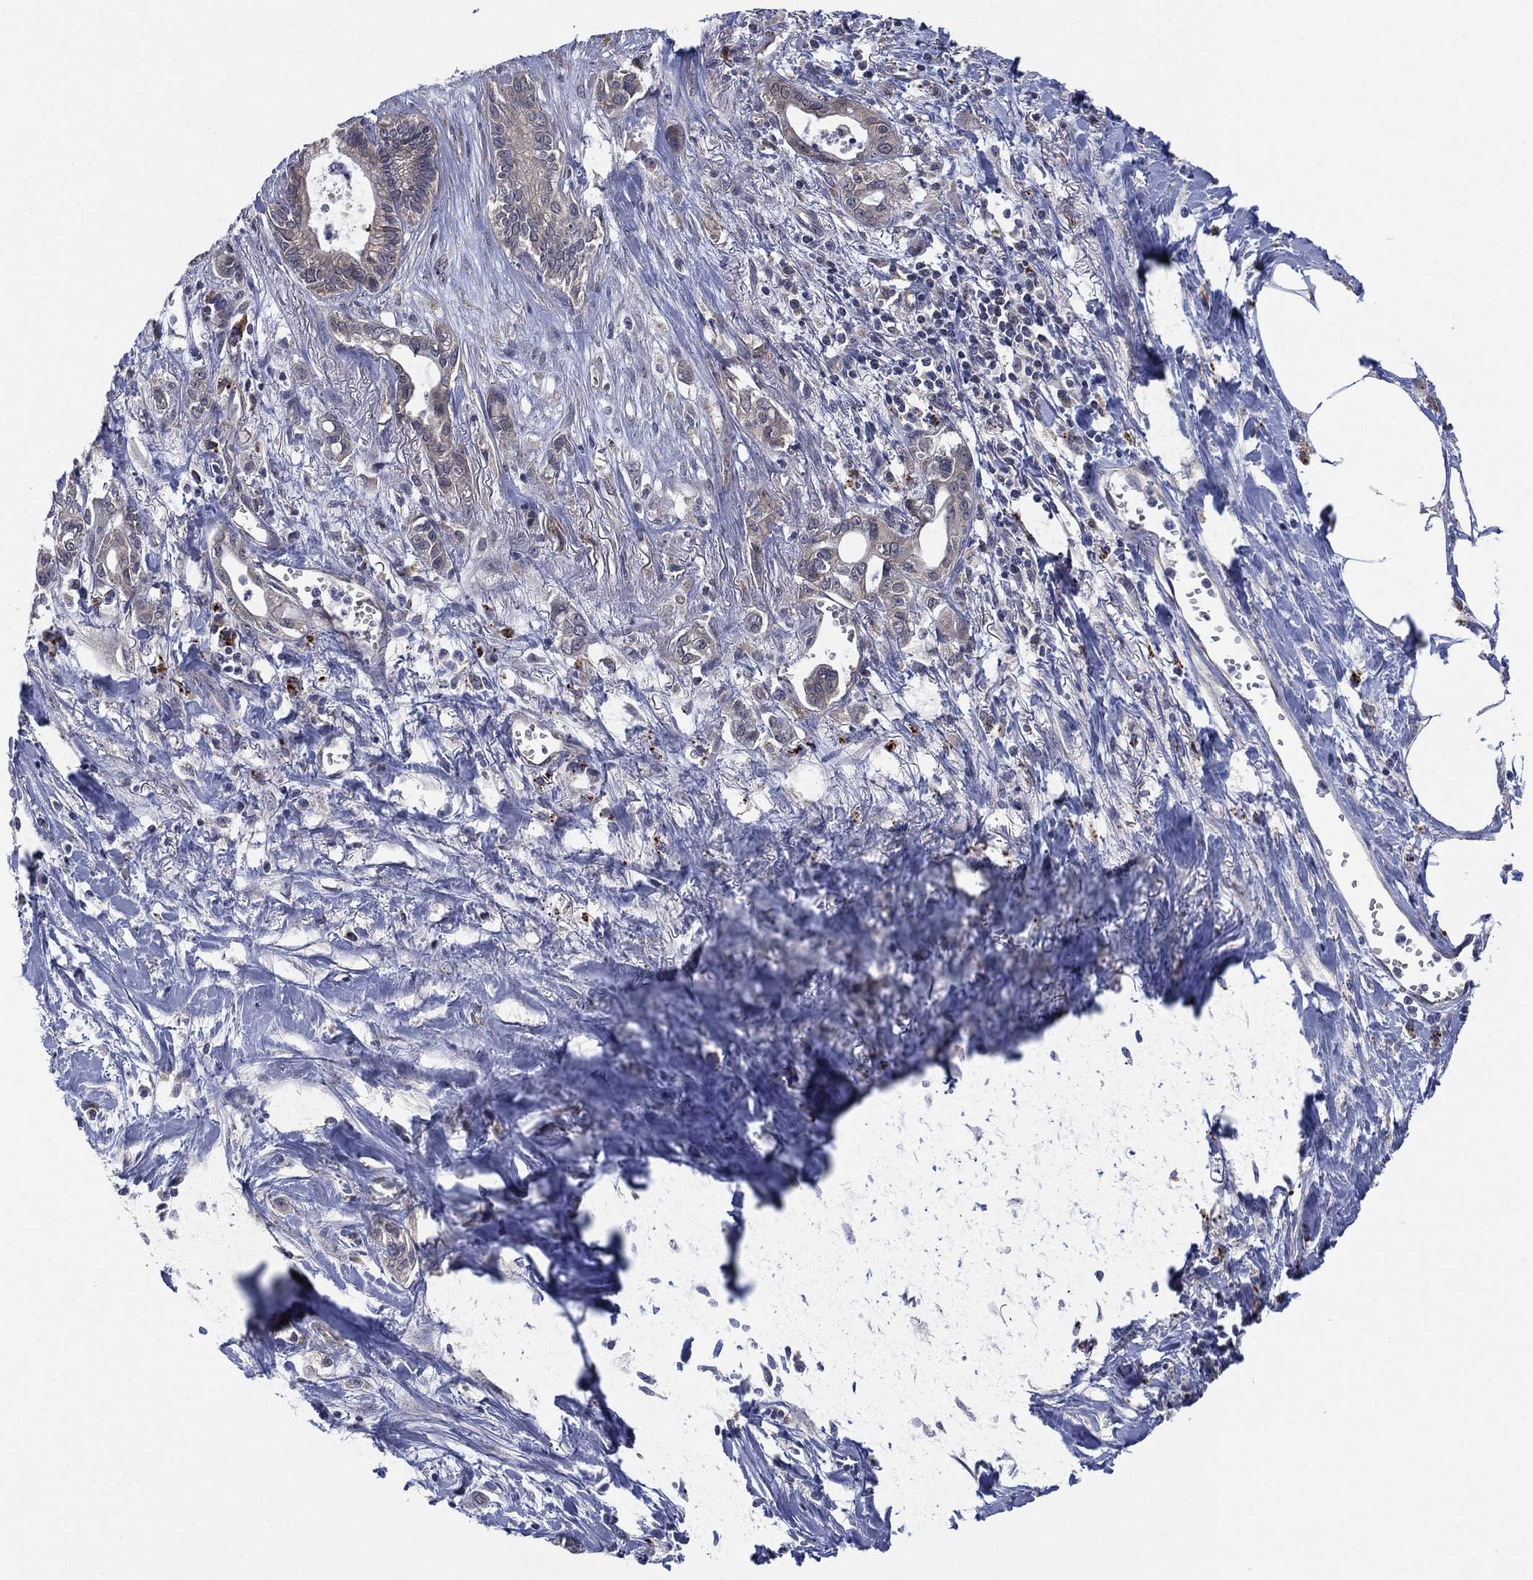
{"staining": {"intensity": "negative", "quantity": "none", "location": "none"}, "tissue": "pancreatic cancer", "cell_type": "Tumor cells", "image_type": "cancer", "snomed": [{"axis": "morphology", "description": "Adenocarcinoma, NOS"}, {"axis": "topography", "description": "Pancreas"}], "caption": "Pancreatic adenocarcinoma stained for a protein using immunohistochemistry (IHC) shows no expression tumor cells.", "gene": "SELENOO", "patient": {"sex": "male", "age": 71}}